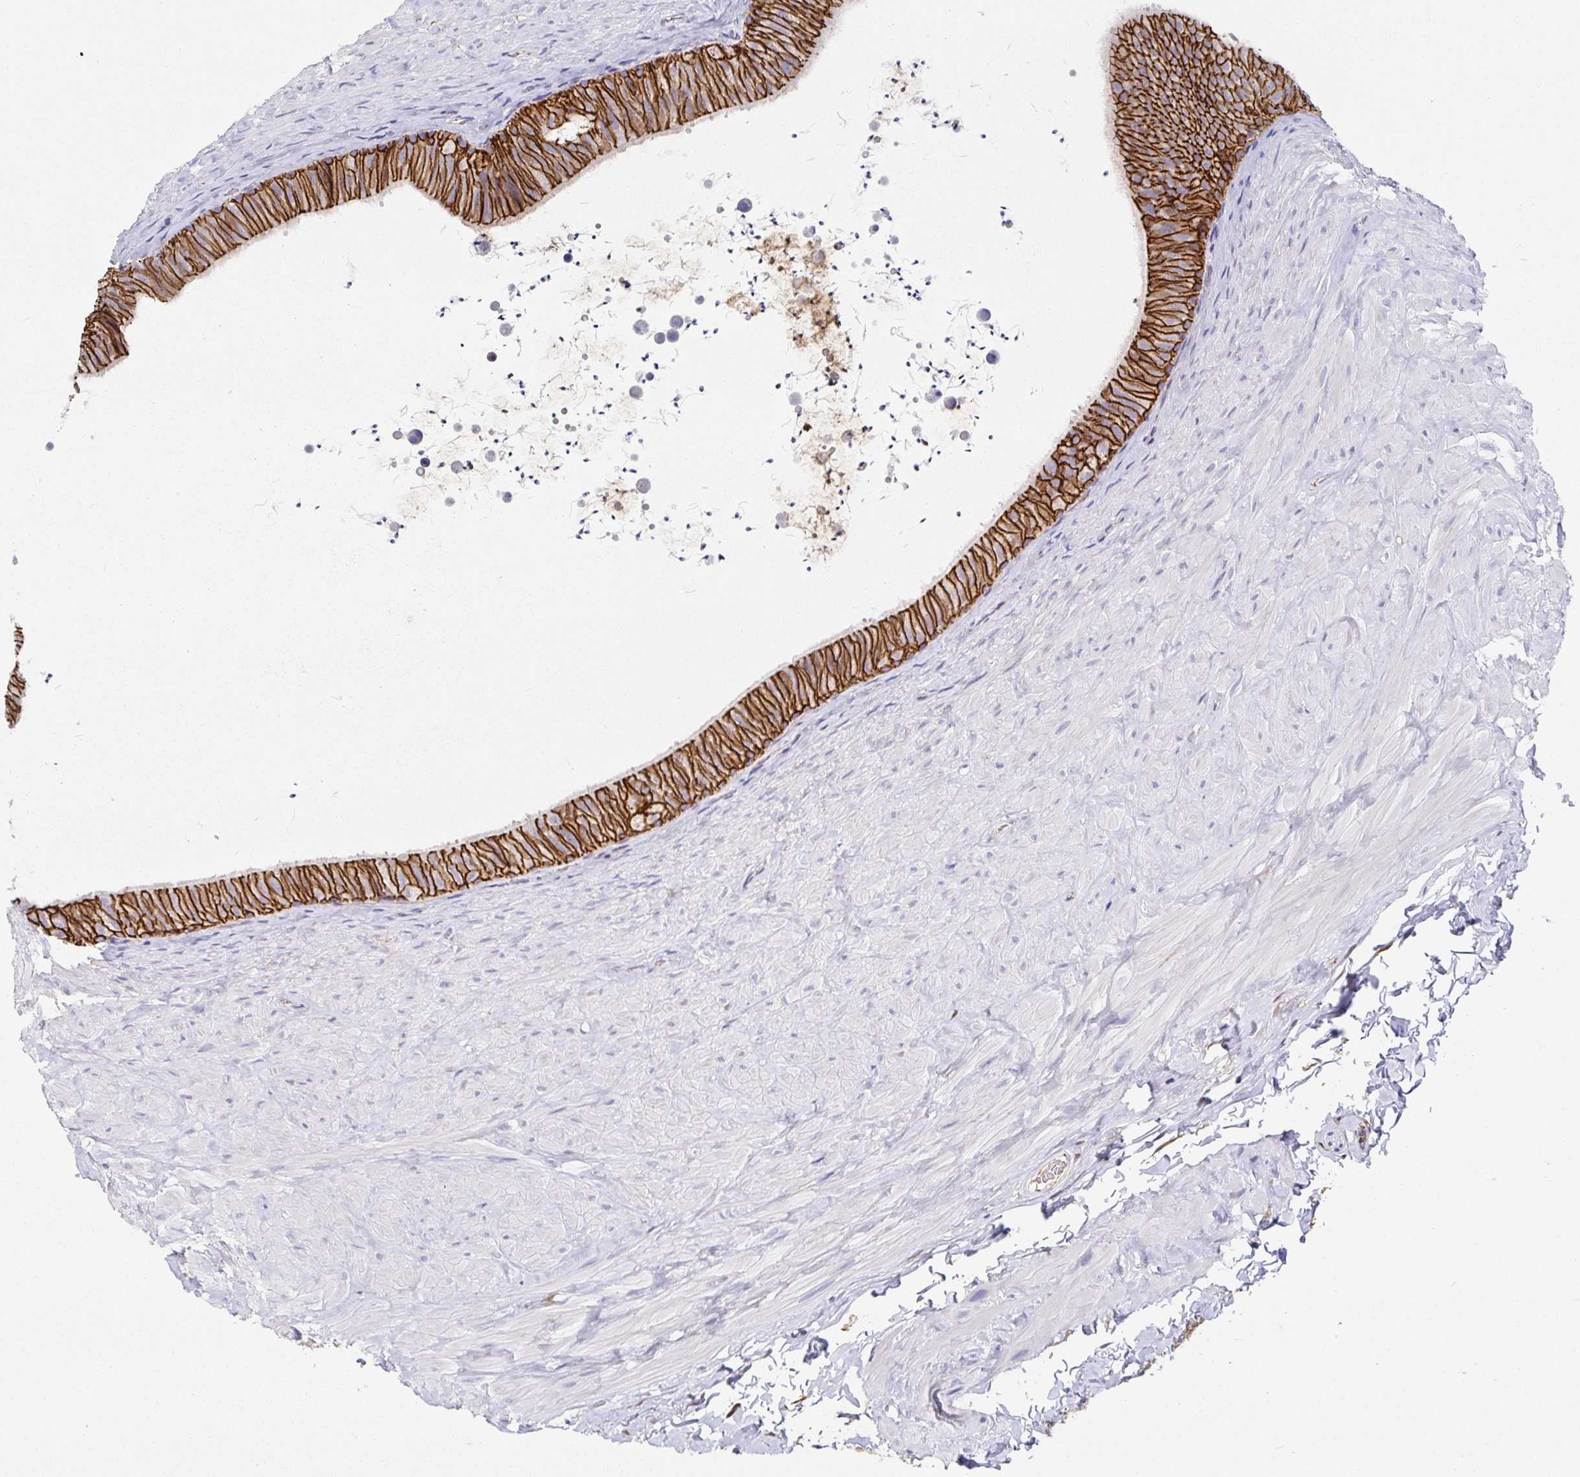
{"staining": {"intensity": "strong", "quantity": "25%-75%", "location": "cytoplasmic/membranous"}, "tissue": "epididymis", "cell_type": "Glandular cells", "image_type": "normal", "snomed": [{"axis": "morphology", "description": "Normal tissue, NOS"}, {"axis": "topography", "description": "Epididymis, spermatic cord, NOS"}, {"axis": "topography", "description": "Epididymis"}], "caption": "Immunohistochemistry (IHC) of unremarkable epididymis demonstrates high levels of strong cytoplasmic/membranous positivity in about 25%-75% of glandular cells. (DAB IHC with brightfield microscopy, high magnification).", "gene": "PIWIL3", "patient": {"sex": "male", "age": 31}}